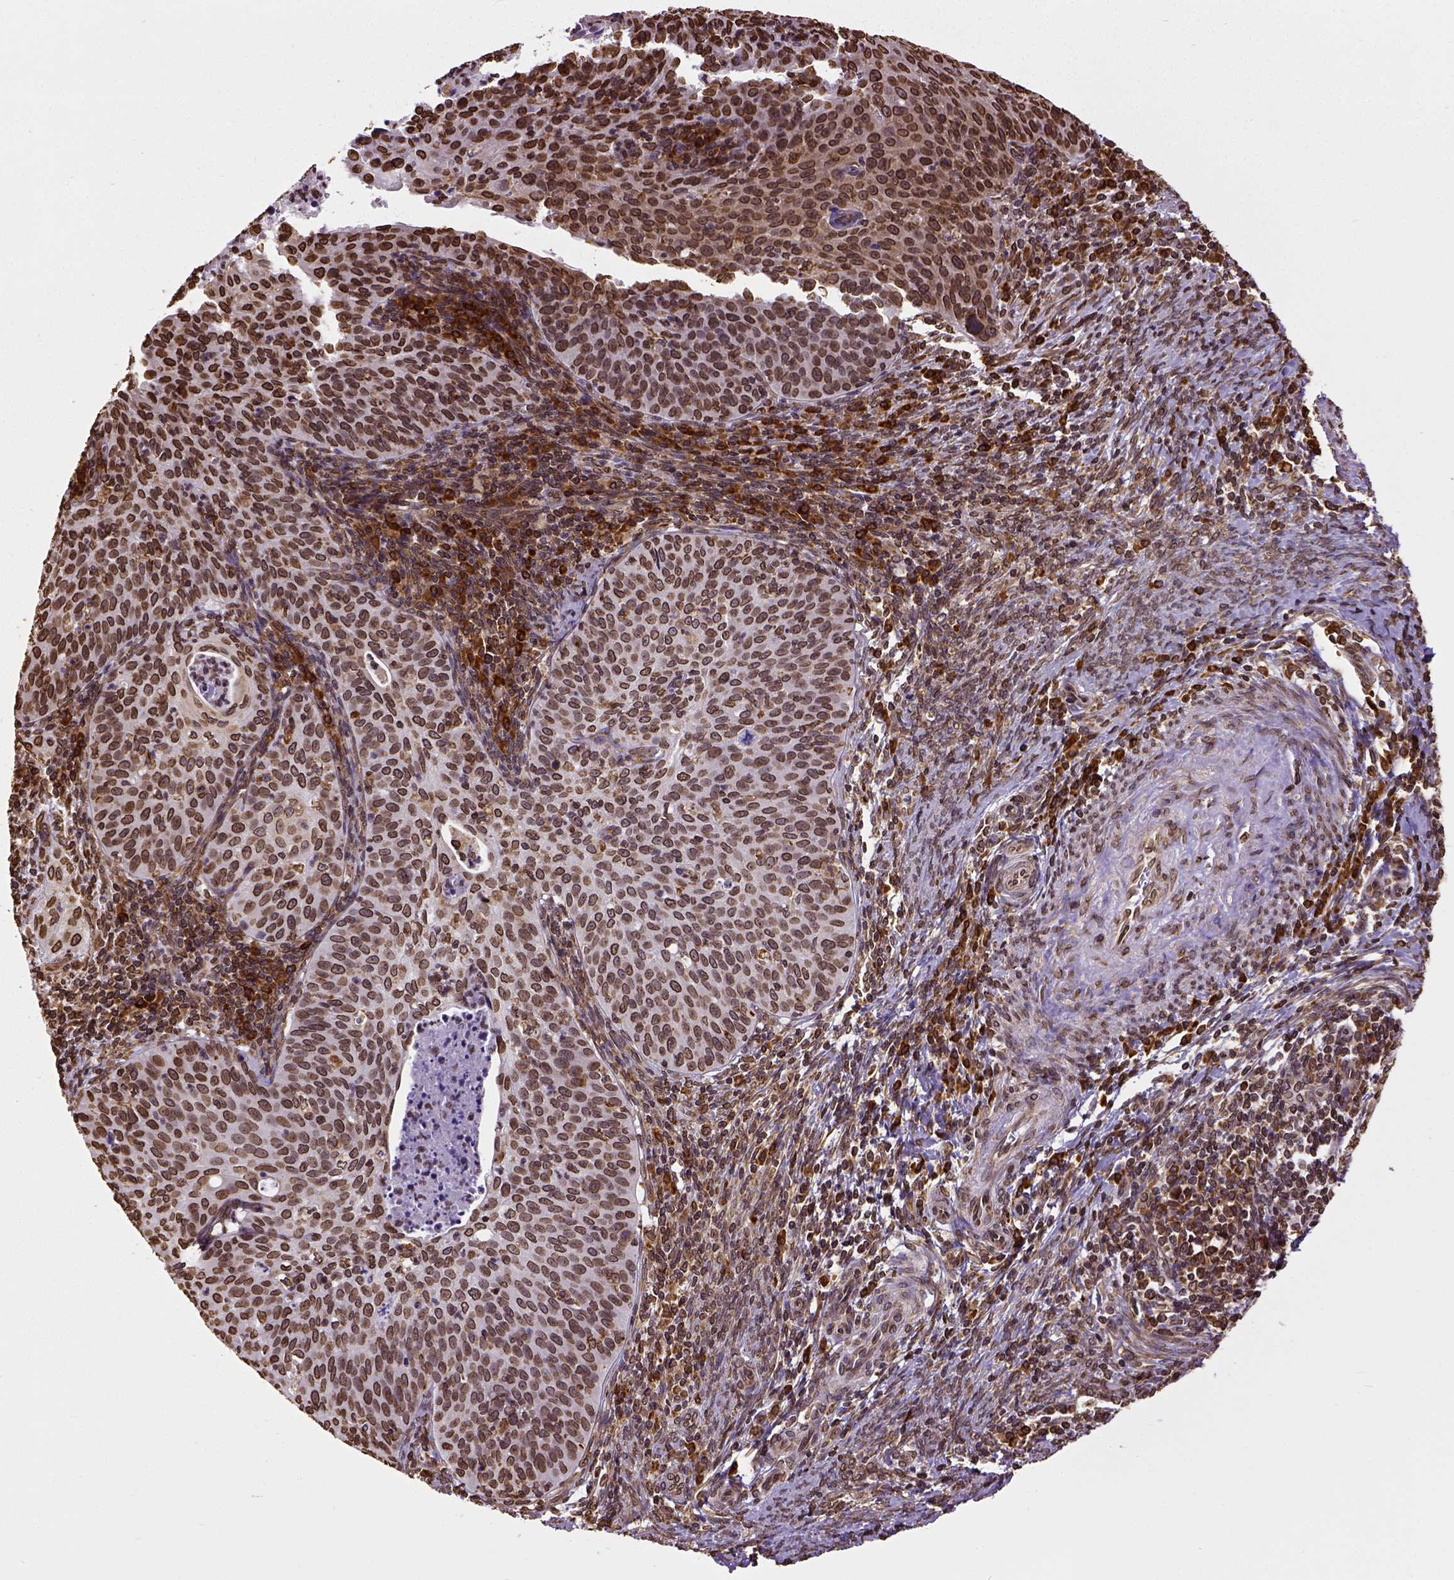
{"staining": {"intensity": "strong", "quantity": ">75%", "location": "cytoplasmic/membranous,nuclear"}, "tissue": "cervical cancer", "cell_type": "Tumor cells", "image_type": "cancer", "snomed": [{"axis": "morphology", "description": "Squamous cell carcinoma, NOS"}, {"axis": "topography", "description": "Cervix"}], "caption": "Cervical cancer stained for a protein shows strong cytoplasmic/membranous and nuclear positivity in tumor cells.", "gene": "MTDH", "patient": {"sex": "female", "age": 30}}